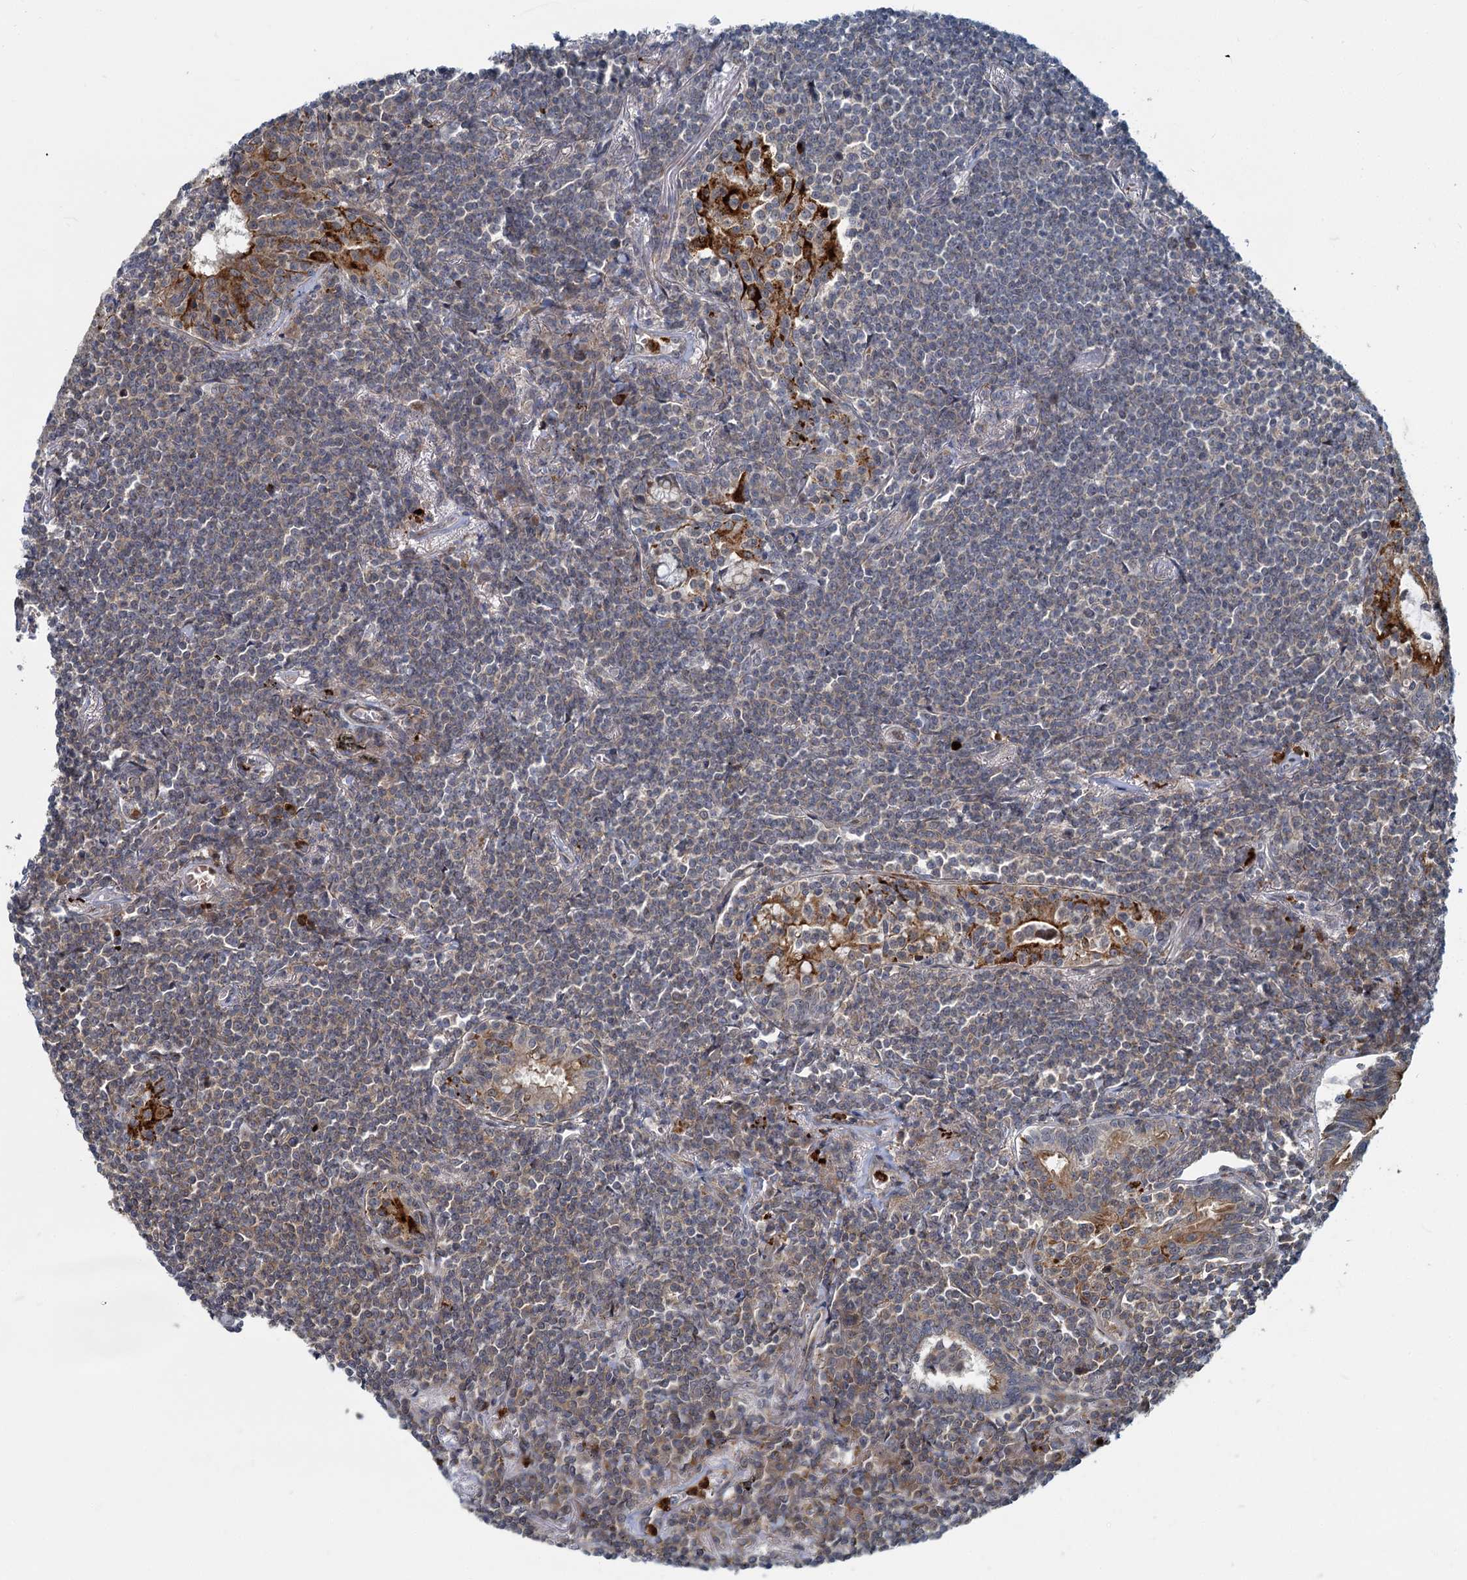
{"staining": {"intensity": "weak", "quantity": "<25%", "location": "cytoplasmic/membranous"}, "tissue": "lymphoma", "cell_type": "Tumor cells", "image_type": "cancer", "snomed": [{"axis": "morphology", "description": "Malignant lymphoma, non-Hodgkin's type, Low grade"}, {"axis": "topography", "description": "Lung"}], "caption": "An IHC image of lymphoma is shown. There is no staining in tumor cells of lymphoma.", "gene": "ADCY2", "patient": {"sex": "female", "age": 71}}